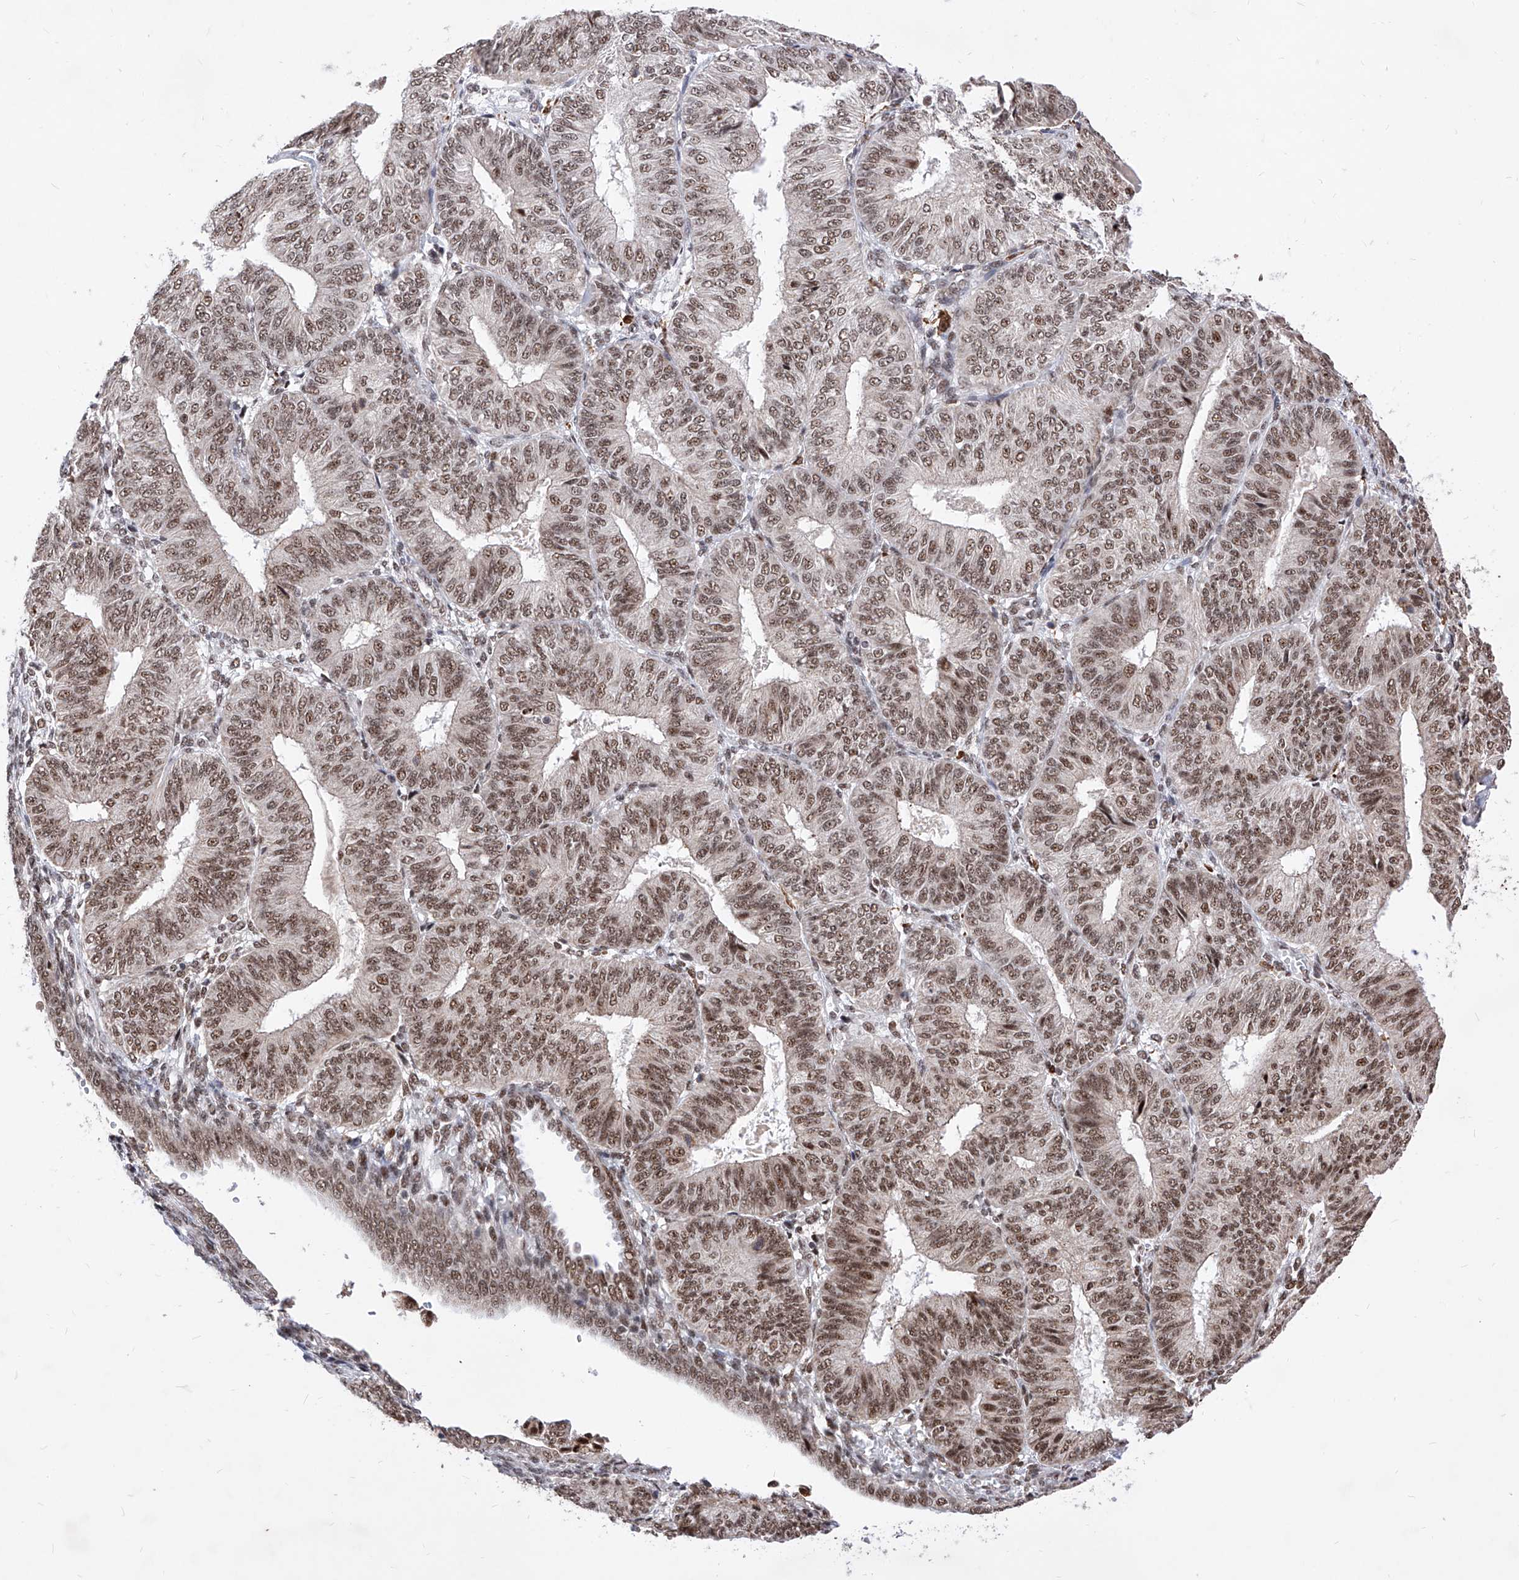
{"staining": {"intensity": "moderate", "quantity": ">75%", "location": "nuclear"}, "tissue": "endometrial cancer", "cell_type": "Tumor cells", "image_type": "cancer", "snomed": [{"axis": "morphology", "description": "Adenocarcinoma, NOS"}, {"axis": "topography", "description": "Endometrium"}], "caption": "Moderate nuclear staining is identified in approximately >75% of tumor cells in adenocarcinoma (endometrial).", "gene": "PHF5A", "patient": {"sex": "female", "age": 58}}